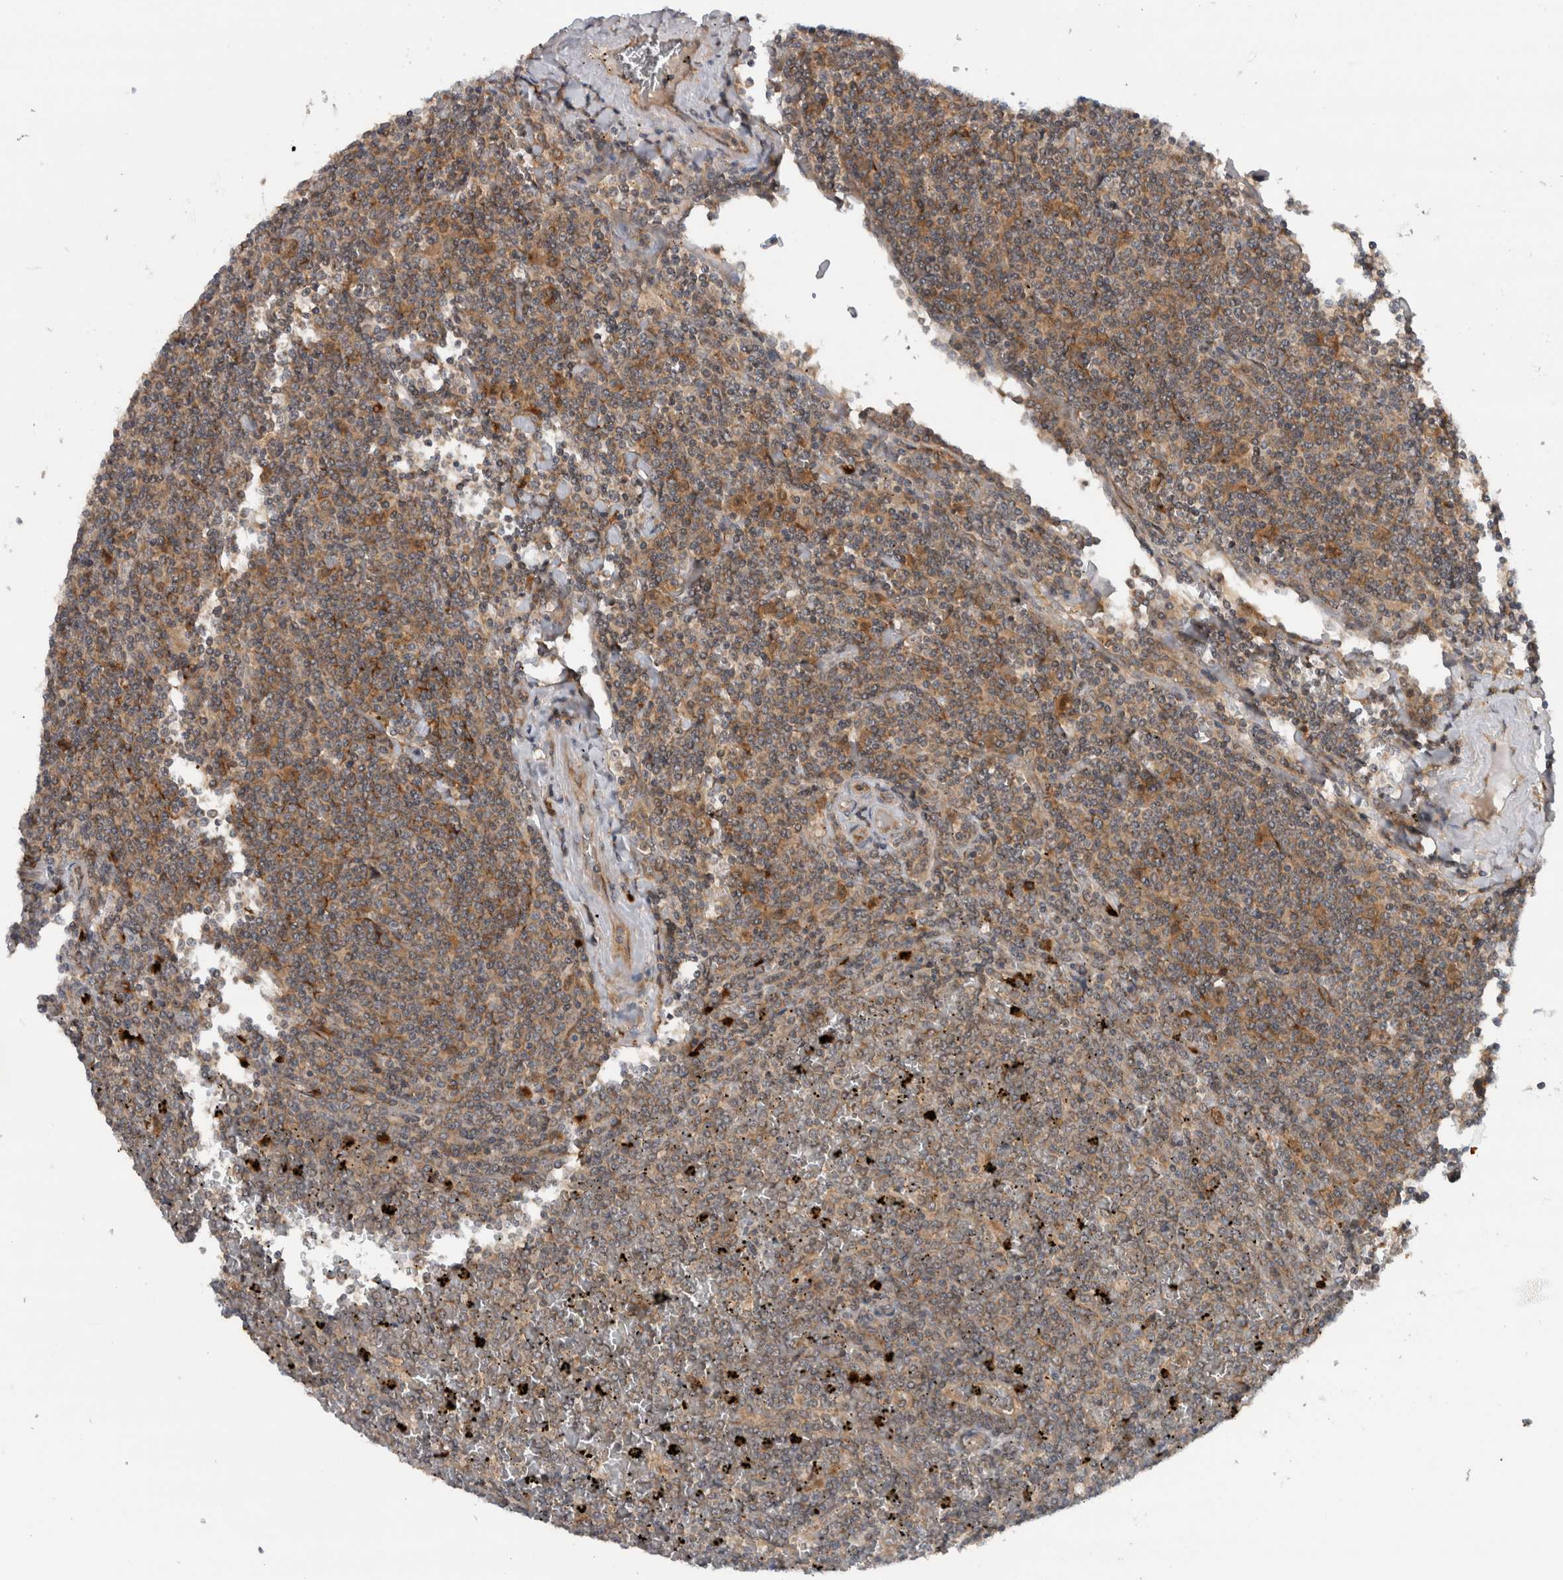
{"staining": {"intensity": "moderate", "quantity": ">75%", "location": "cytoplasmic/membranous"}, "tissue": "lymphoma", "cell_type": "Tumor cells", "image_type": "cancer", "snomed": [{"axis": "morphology", "description": "Malignant lymphoma, non-Hodgkin's type, Low grade"}, {"axis": "topography", "description": "Spleen"}], "caption": "Immunohistochemistry (IHC) photomicrograph of human low-grade malignant lymphoma, non-Hodgkin's type stained for a protein (brown), which reveals medium levels of moderate cytoplasmic/membranous positivity in about >75% of tumor cells.", "gene": "PDCD2", "patient": {"sex": "female", "age": 19}}